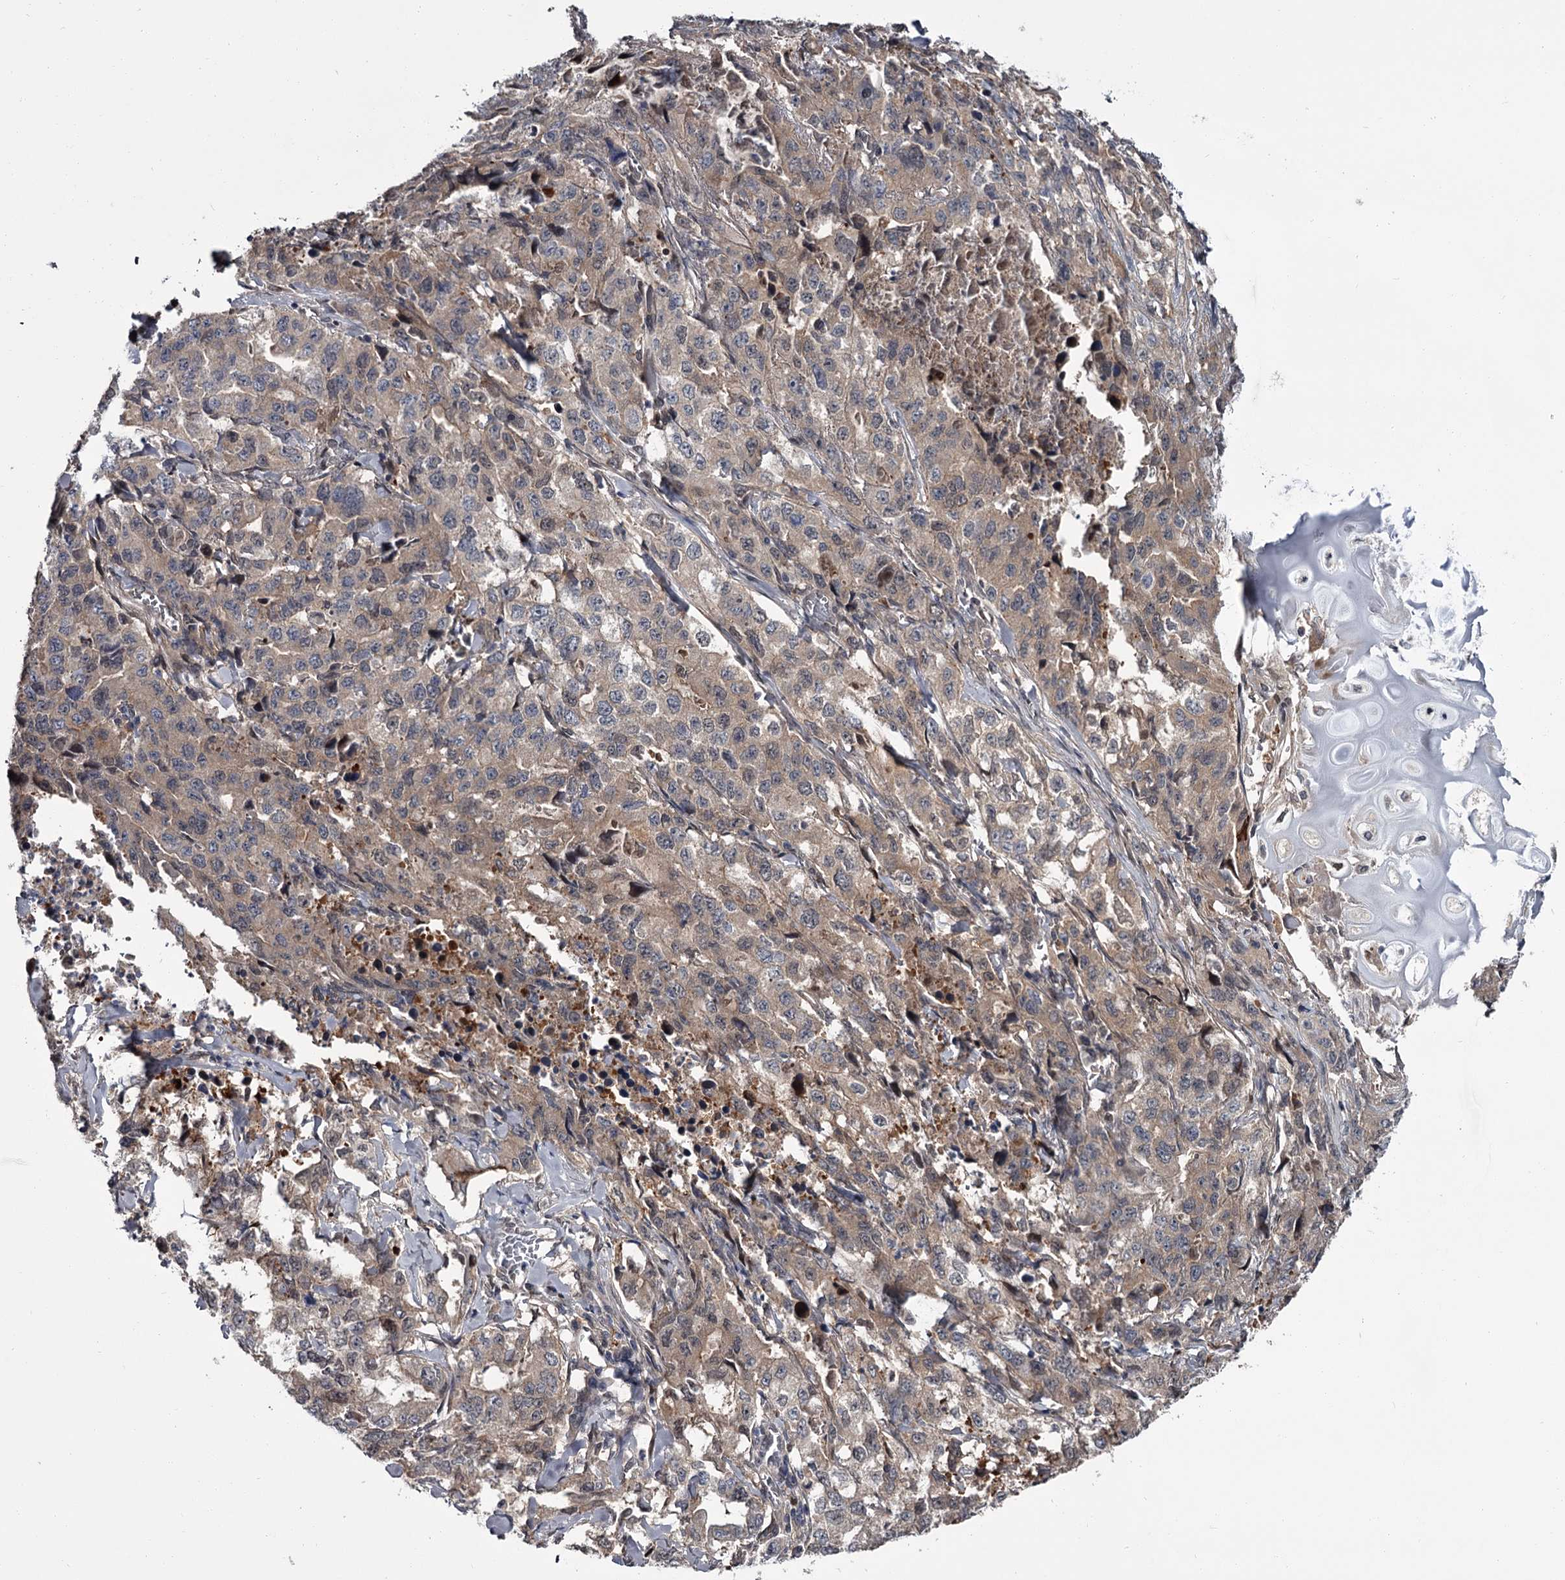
{"staining": {"intensity": "weak", "quantity": "25%-75%", "location": "cytoplasmic/membranous"}, "tissue": "lung cancer", "cell_type": "Tumor cells", "image_type": "cancer", "snomed": [{"axis": "morphology", "description": "Adenocarcinoma, NOS"}, {"axis": "topography", "description": "Lung"}], "caption": "An immunohistochemistry photomicrograph of tumor tissue is shown. Protein staining in brown highlights weak cytoplasmic/membranous positivity in adenocarcinoma (lung) within tumor cells. (DAB (3,3'-diaminobenzidine) = brown stain, brightfield microscopy at high magnification).", "gene": "DAO", "patient": {"sex": "female", "age": 51}}